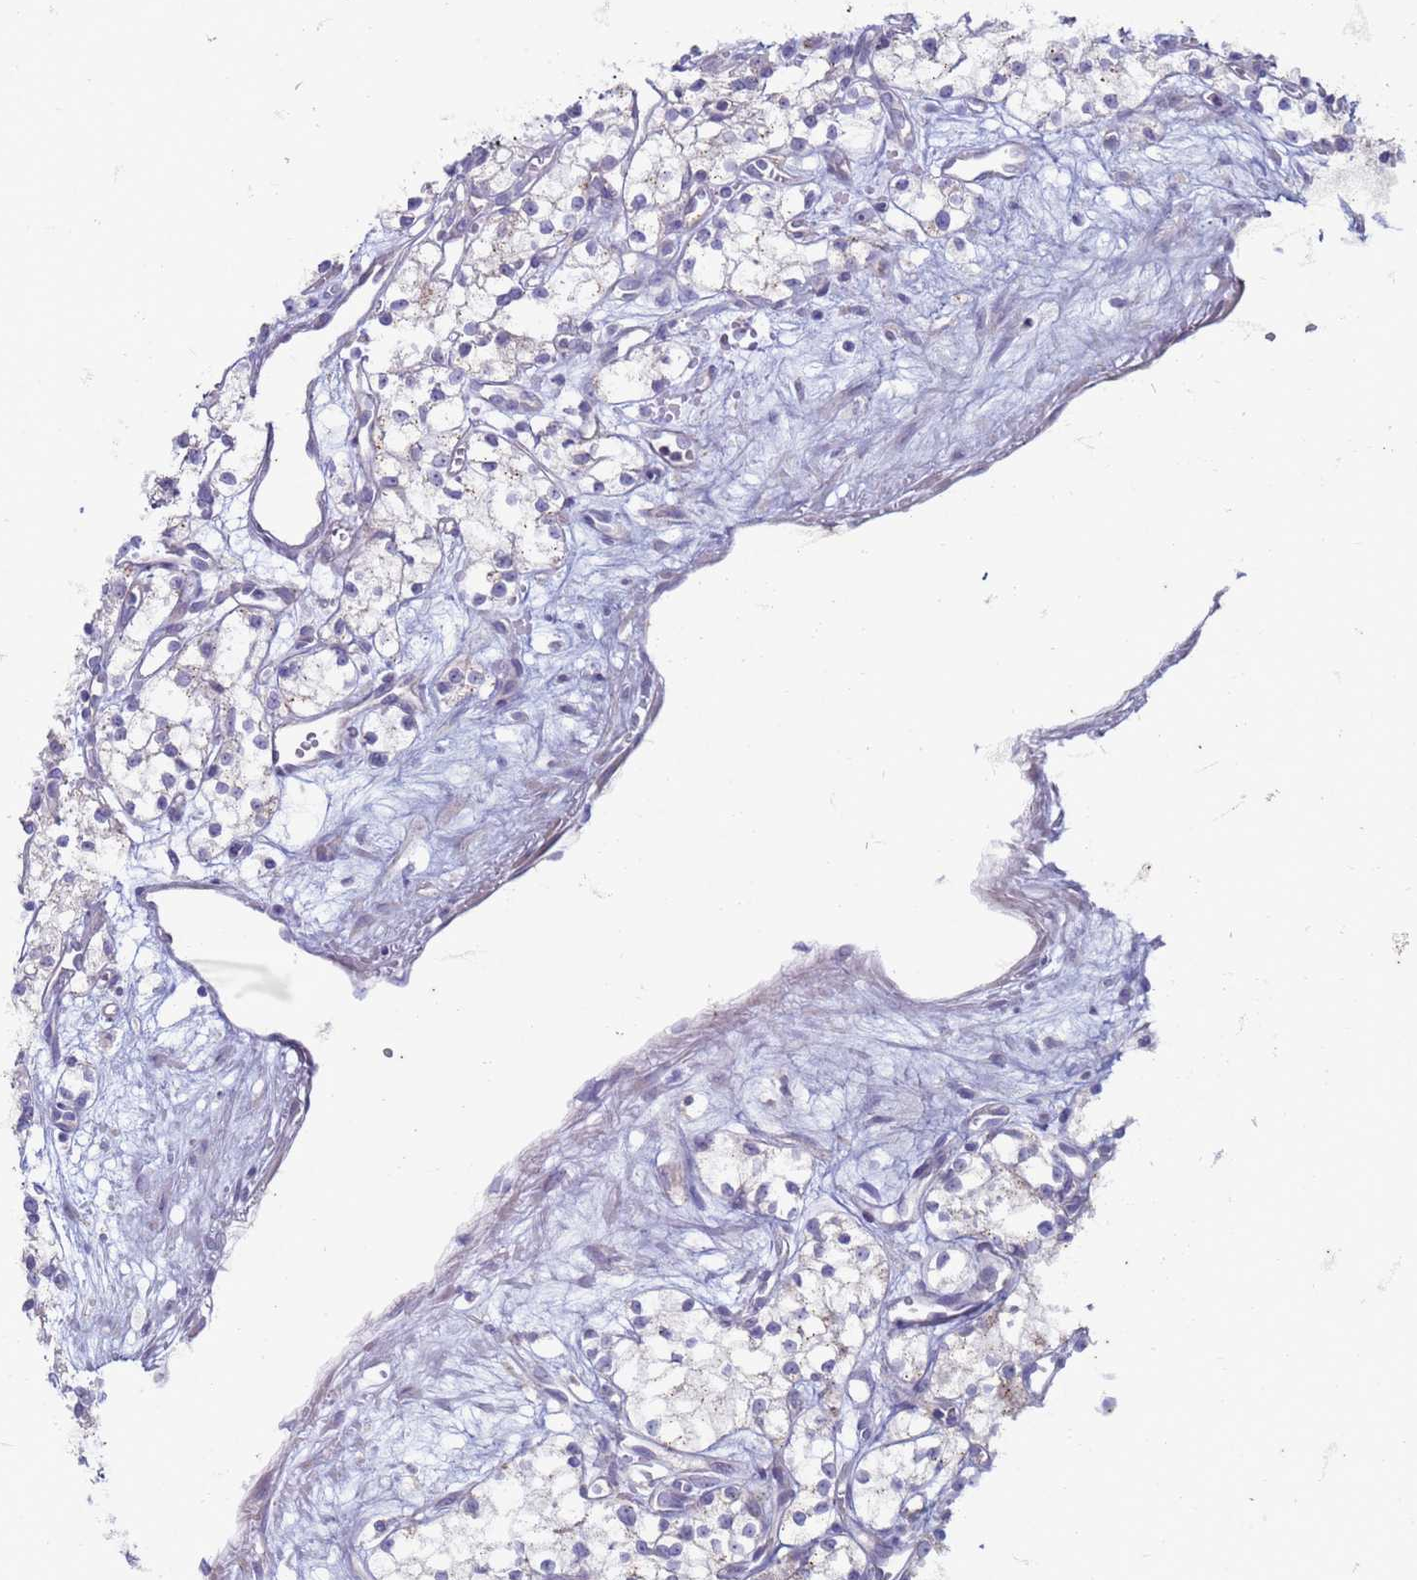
{"staining": {"intensity": "negative", "quantity": "none", "location": "none"}, "tissue": "renal cancer", "cell_type": "Tumor cells", "image_type": "cancer", "snomed": [{"axis": "morphology", "description": "Adenocarcinoma, NOS"}, {"axis": "topography", "description": "Kidney"}], "caption": "The micrograph reveals no staining of tumor cells in renal cancer (adenocarcinoma). The staining is performed using DAB (3,3'-diaminobenzidine) brown chromogen with nuclei counter-stained in using hematoxylin.", "gene": "SUCO", "patient": {"sex": "male", "age": 59}}